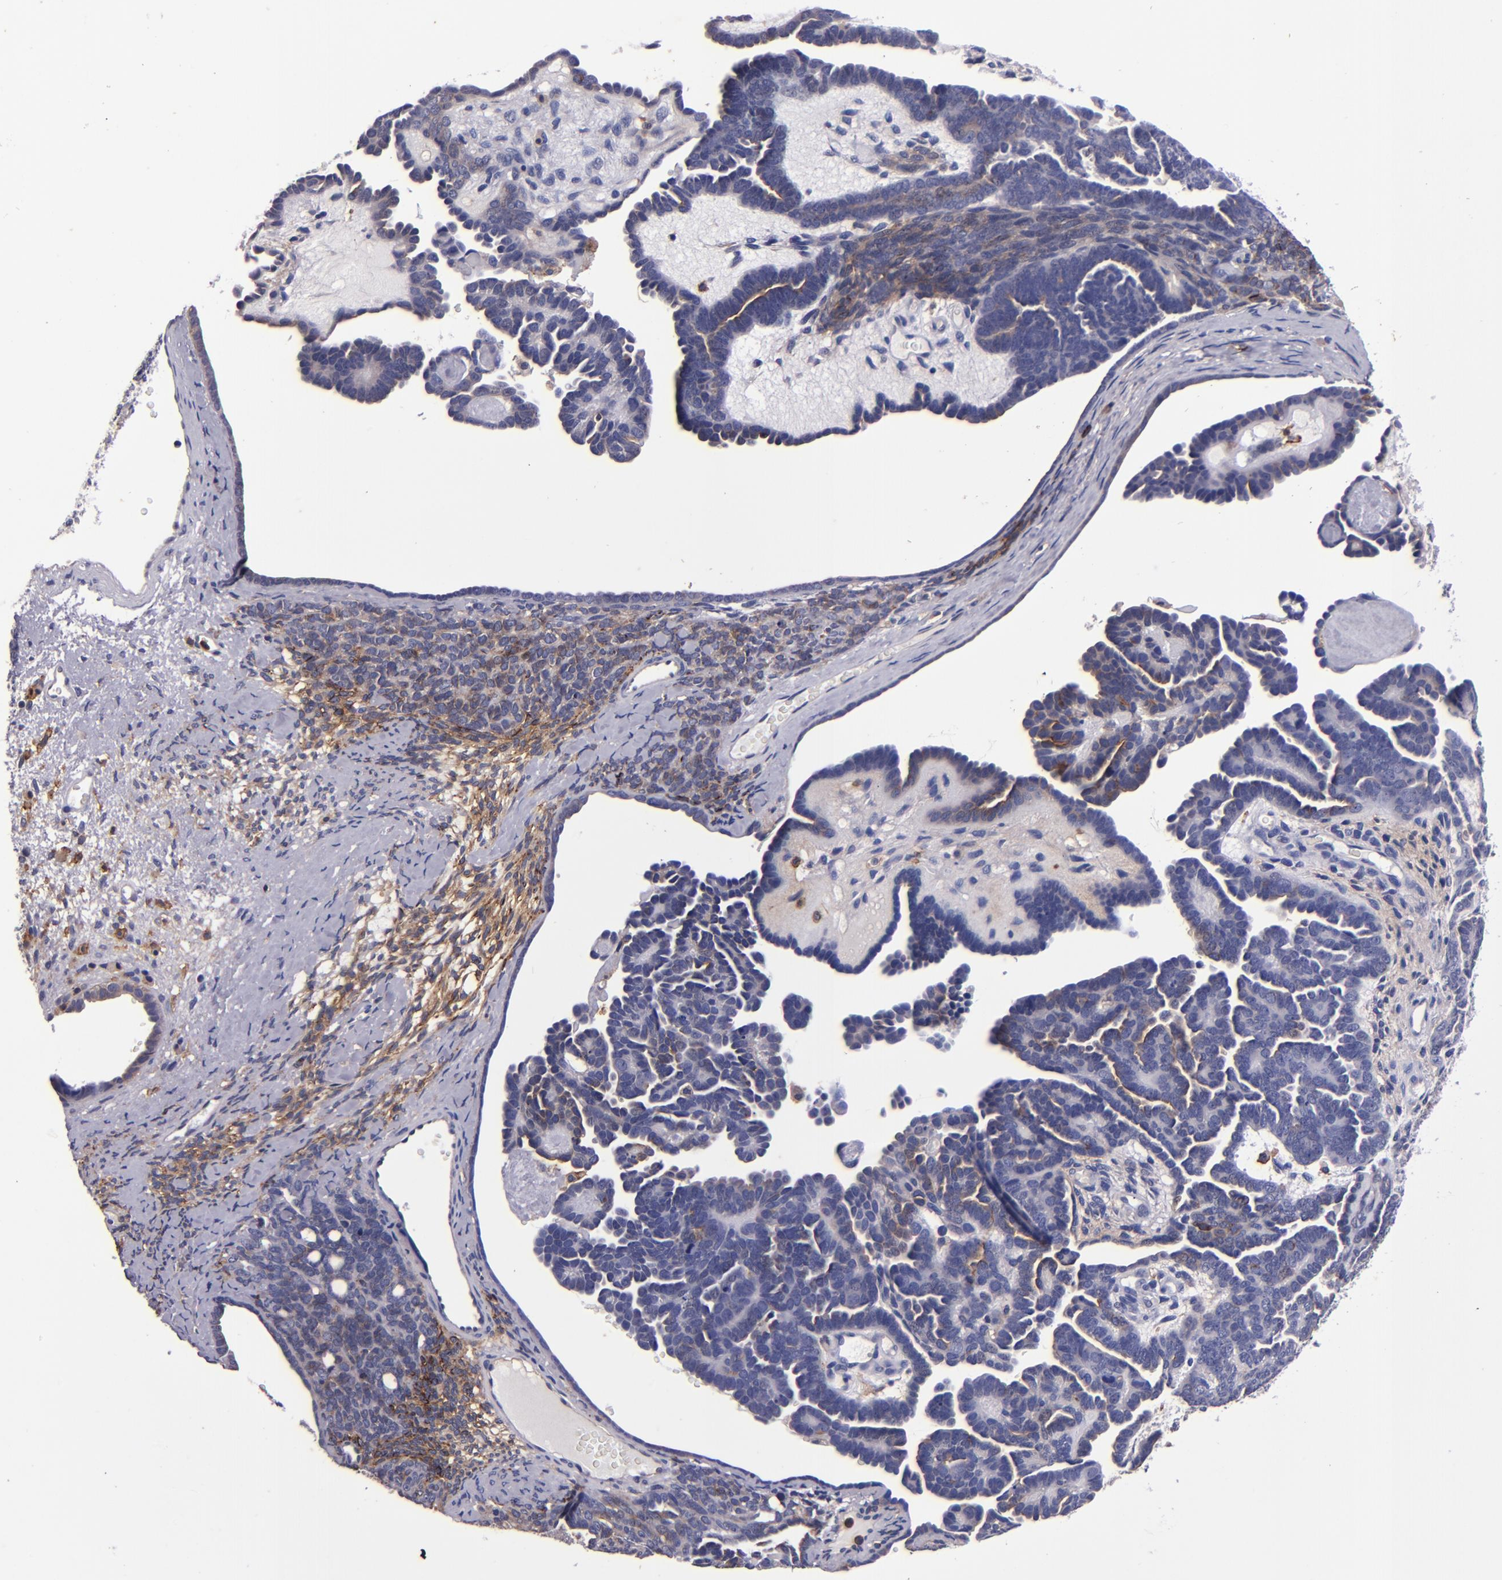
{"staining": {"intensity": "moderate", "quantity": "<25%", "location": "cytoplasmic/membranous"}, "tissue": "endometrial cancer", "cell_type": "Tumor cells", "image_type": "cancer", "snomed": [{"axis": "morphology", "description": "Neoplasm, malignant, NOS"}, {"axis": "topography", "description": "Endometrium"}], "caption": "An immunohistochemistry (IHC) image of tumor tissue is shown. Protein staining in brown shows moderate cytoplasmic/membranous positivity in endometrial cancer within tumor cells.", "gene": "SIRPA", "patient": {"sex": "female", "age": 74}}